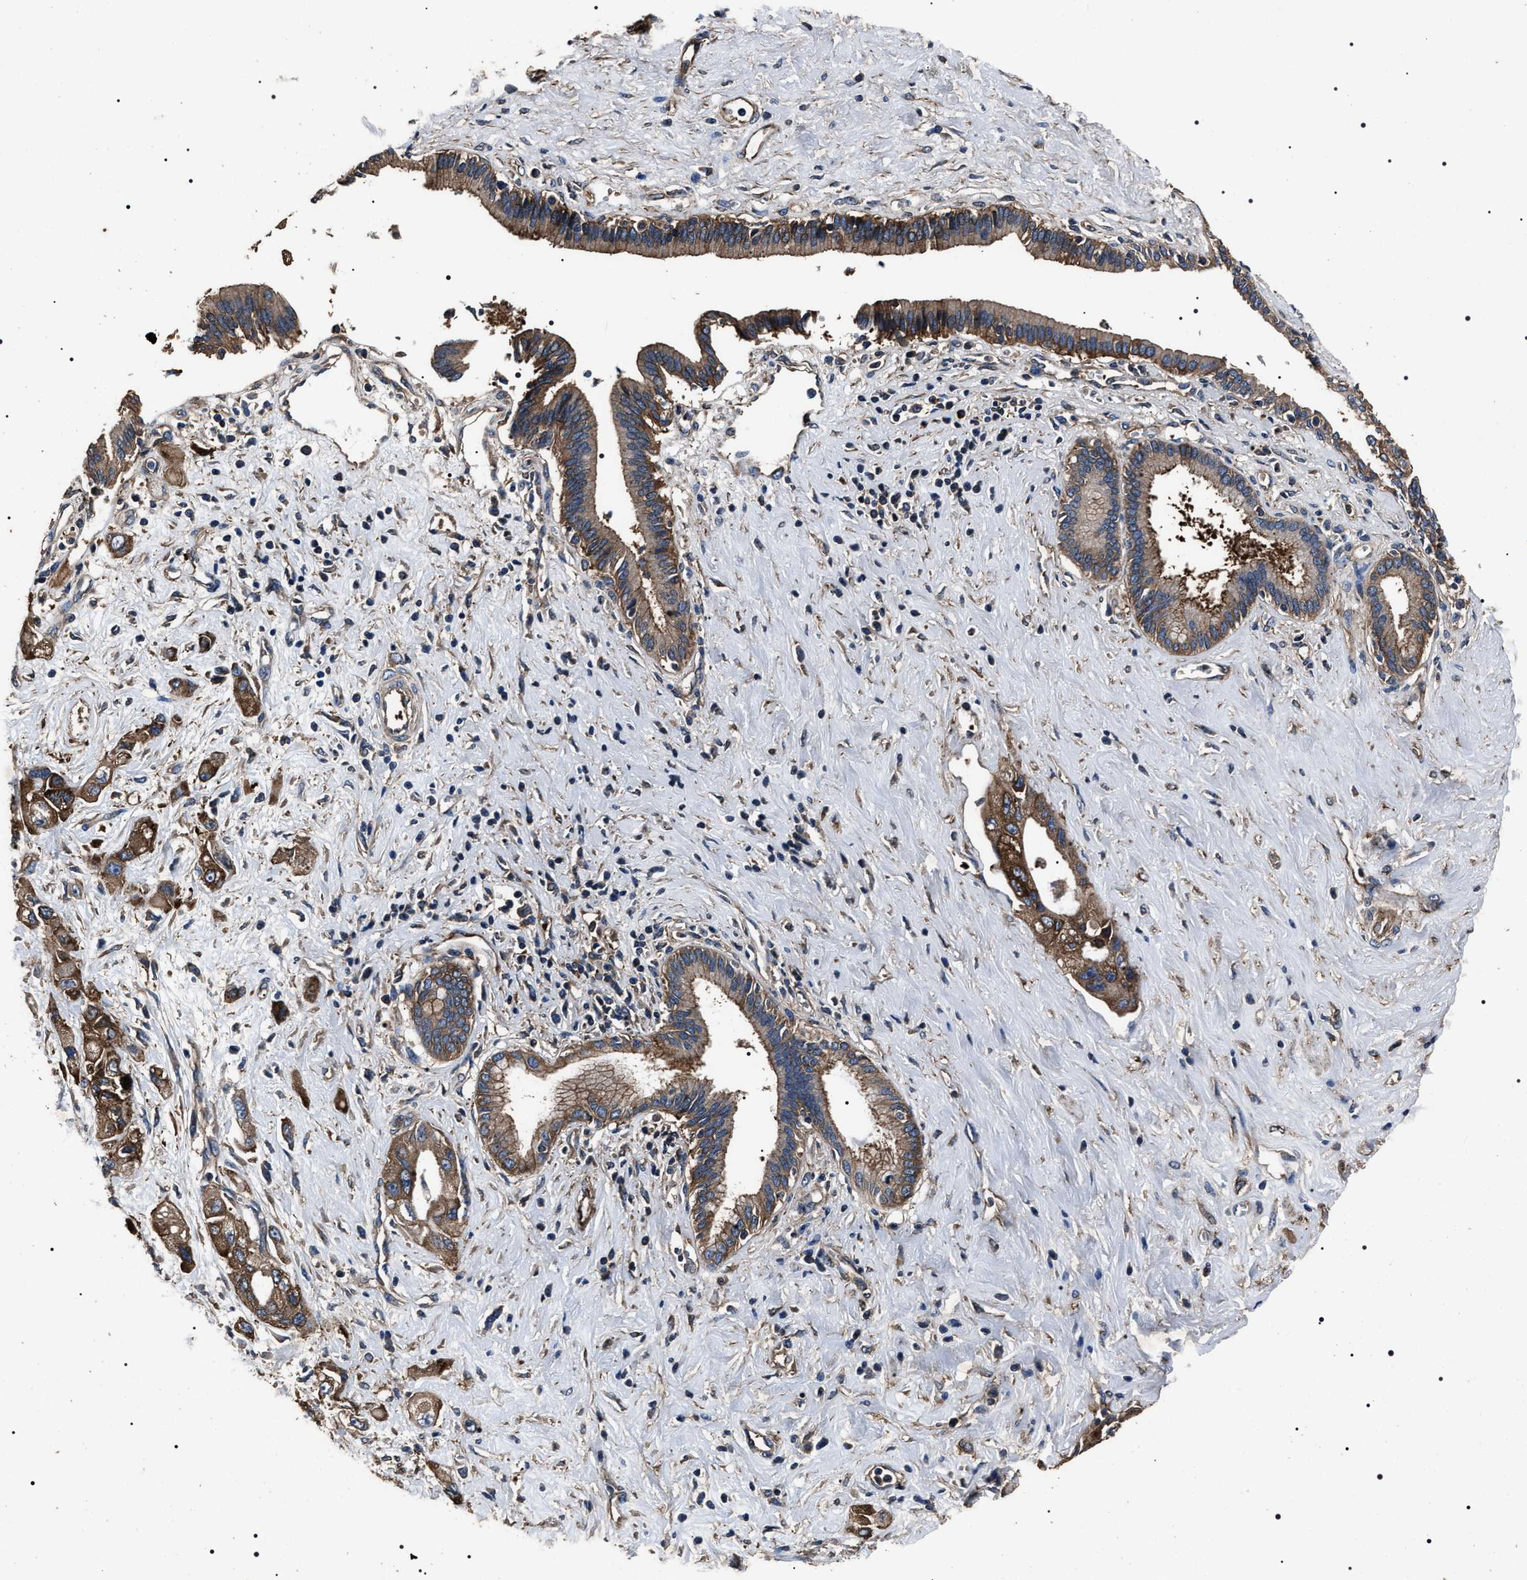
{"staining": {"intensity": "moderate", "quantity": ">75%", "location": "cytoplasmic/membranous"}, "tissue": "pancreatic cancer", "cell_type": "Tumor cells", "image_type": "cancer", "snomed": [{"axis": "morphology", "description": "Adenocarcinoma, NOS"}, {"axis": "topography", "description": "Pancreas"}], "caption": "The immunohistochemical stain shows moderate cytoplasmic/membranous positivity in tumor cells of adenocarcinoma (pancreatic) tissue. (DAB IHC with brightfield microscopy, high magnification).", "gene": "HSCB", "patient": {"sex": "female", "age": 66}}